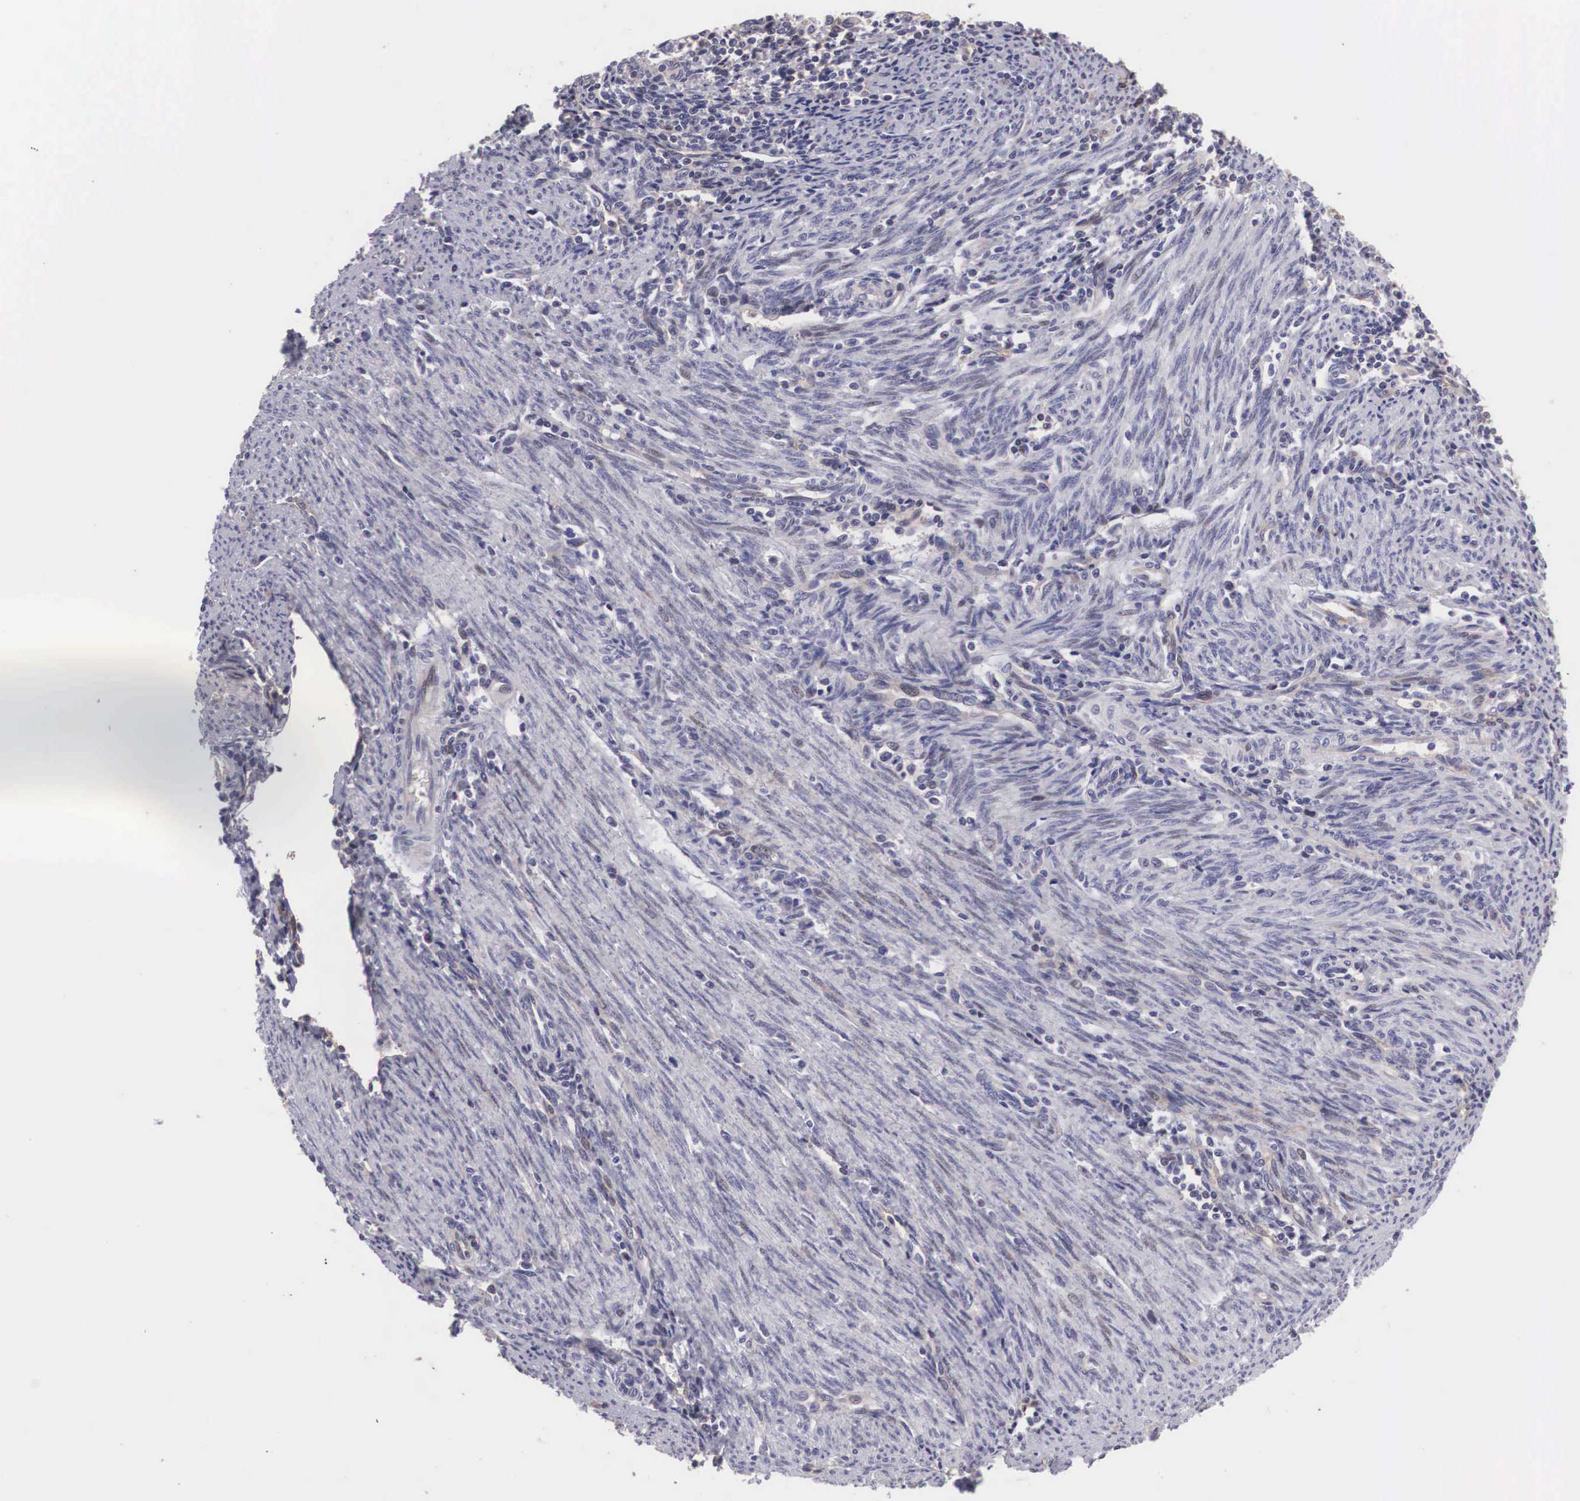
{"staining": {"intensity": "moderate", "quantity": "<25%", "location": "cytoplasmic/membranous,nuclear"}, "tissue": "endometrial cancer", "cell_type": "Tumor cells", "image_type": "cancer", "snomed": [{"axis": "morphology", "description": "Adenocarcinoma, NOS"}, {"axis": "topography", "description": "Endometrium"}], "caption": "Protein staining of endometrial cancer tissue displays moderate cytoplasmic/membranous and nuclear staining in about <25% of tumor cells. (DAB IHC, brown staining for protein, blue staining for nuclei).", "gene": "EMID1", "patient": {"sex": "female", "age": 75}}